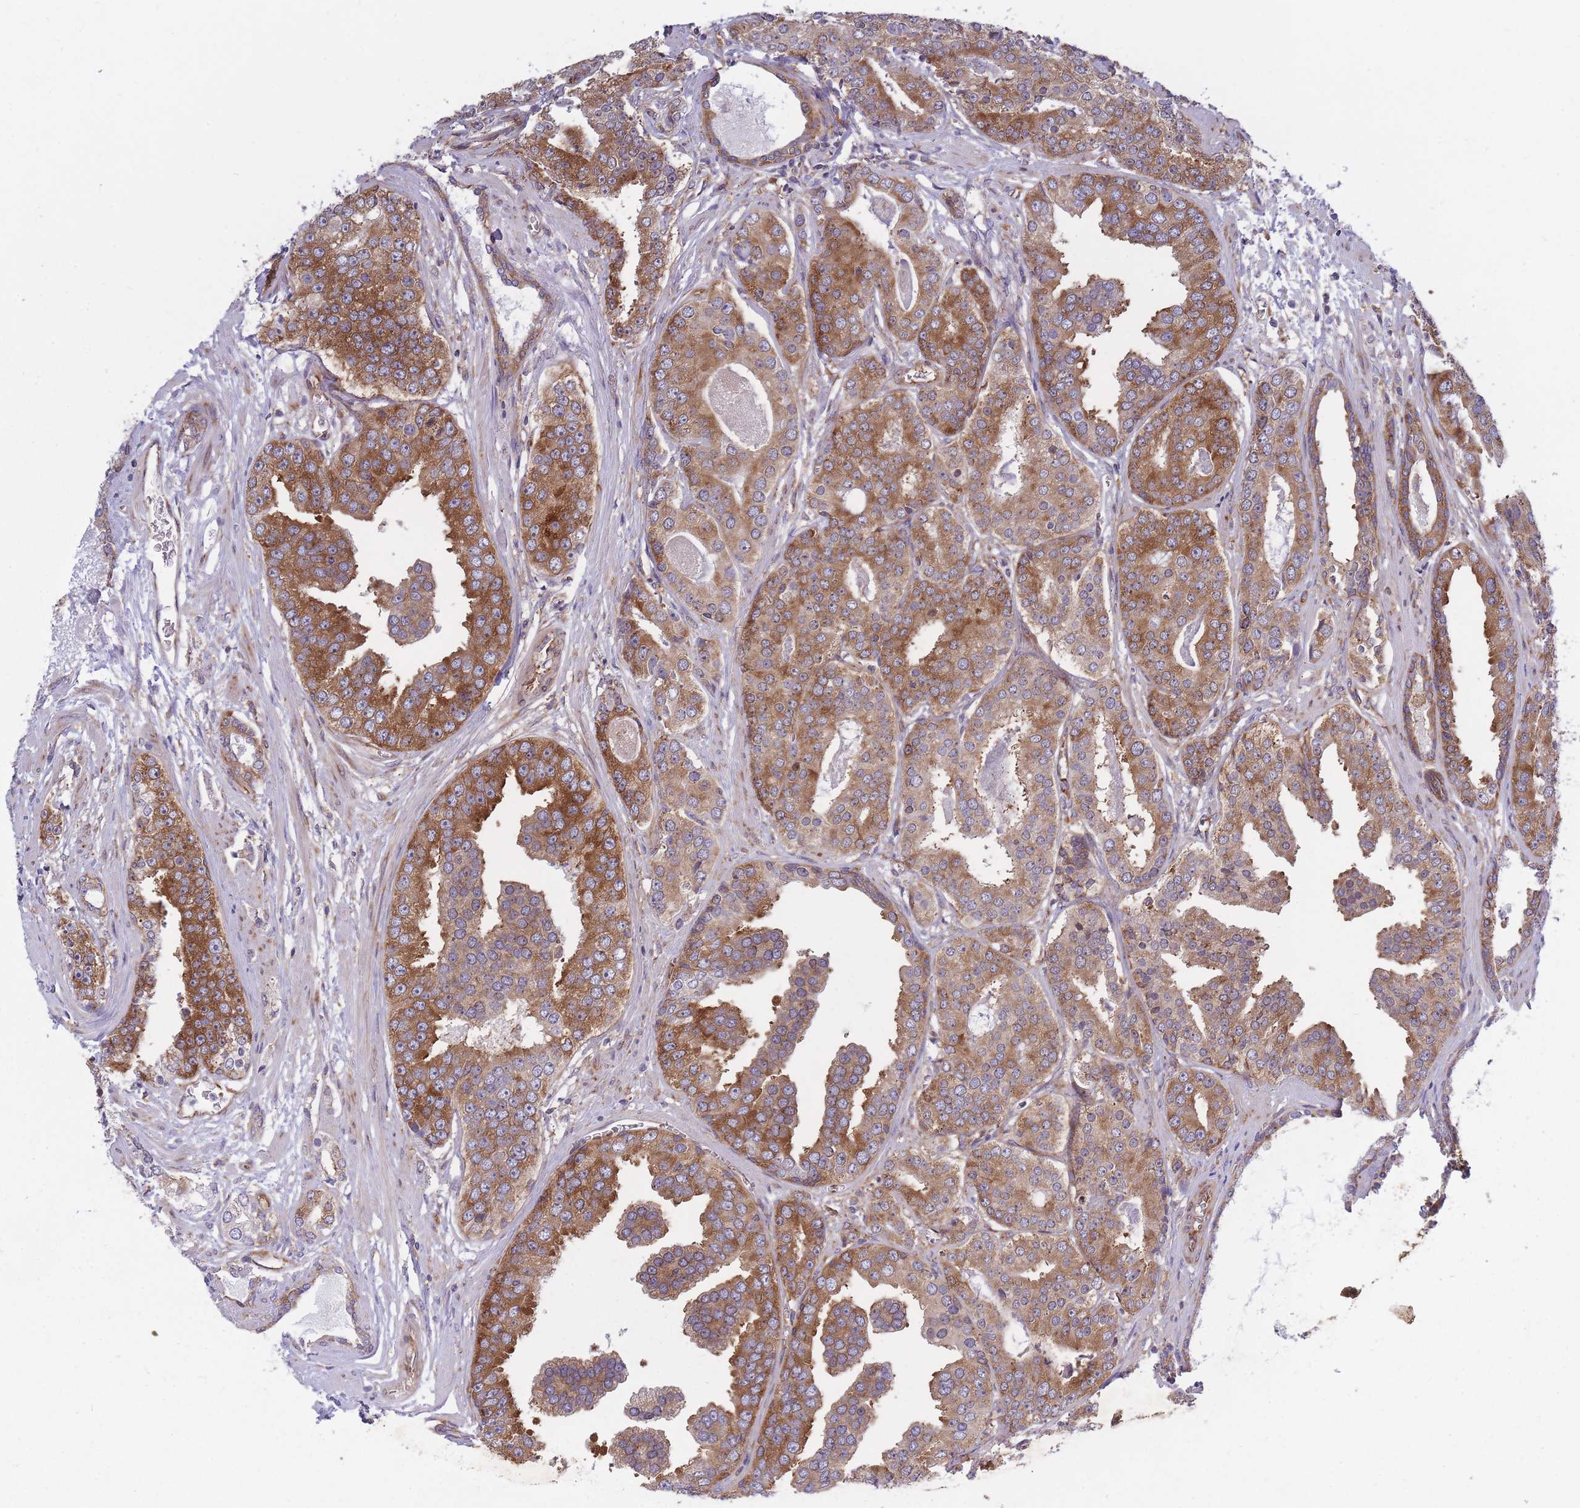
{"staining": {"intensity": "strong", "quantity": ">75%", "location": "cytoplasmic/membranous"}, "tissue": "prostate cancer", "cell_type": "Tumor cells", "image_type": "cancer", "snomed": [{"axis": "morphology", "description": "Adenocarcinoma, High grade"}, {"axis": "topography", "description": "Prostate"}], "caption": "Brown immunohistochemical staining in human prostate adenocarcinoma (high-grade) demonstrates strong cytoplasmic/membranous expression in approximately >75% of tumor cells. Nuclei are stained in blue.", "gene": "CCDC124", "patient": {"sex": "male", "age": 71}}